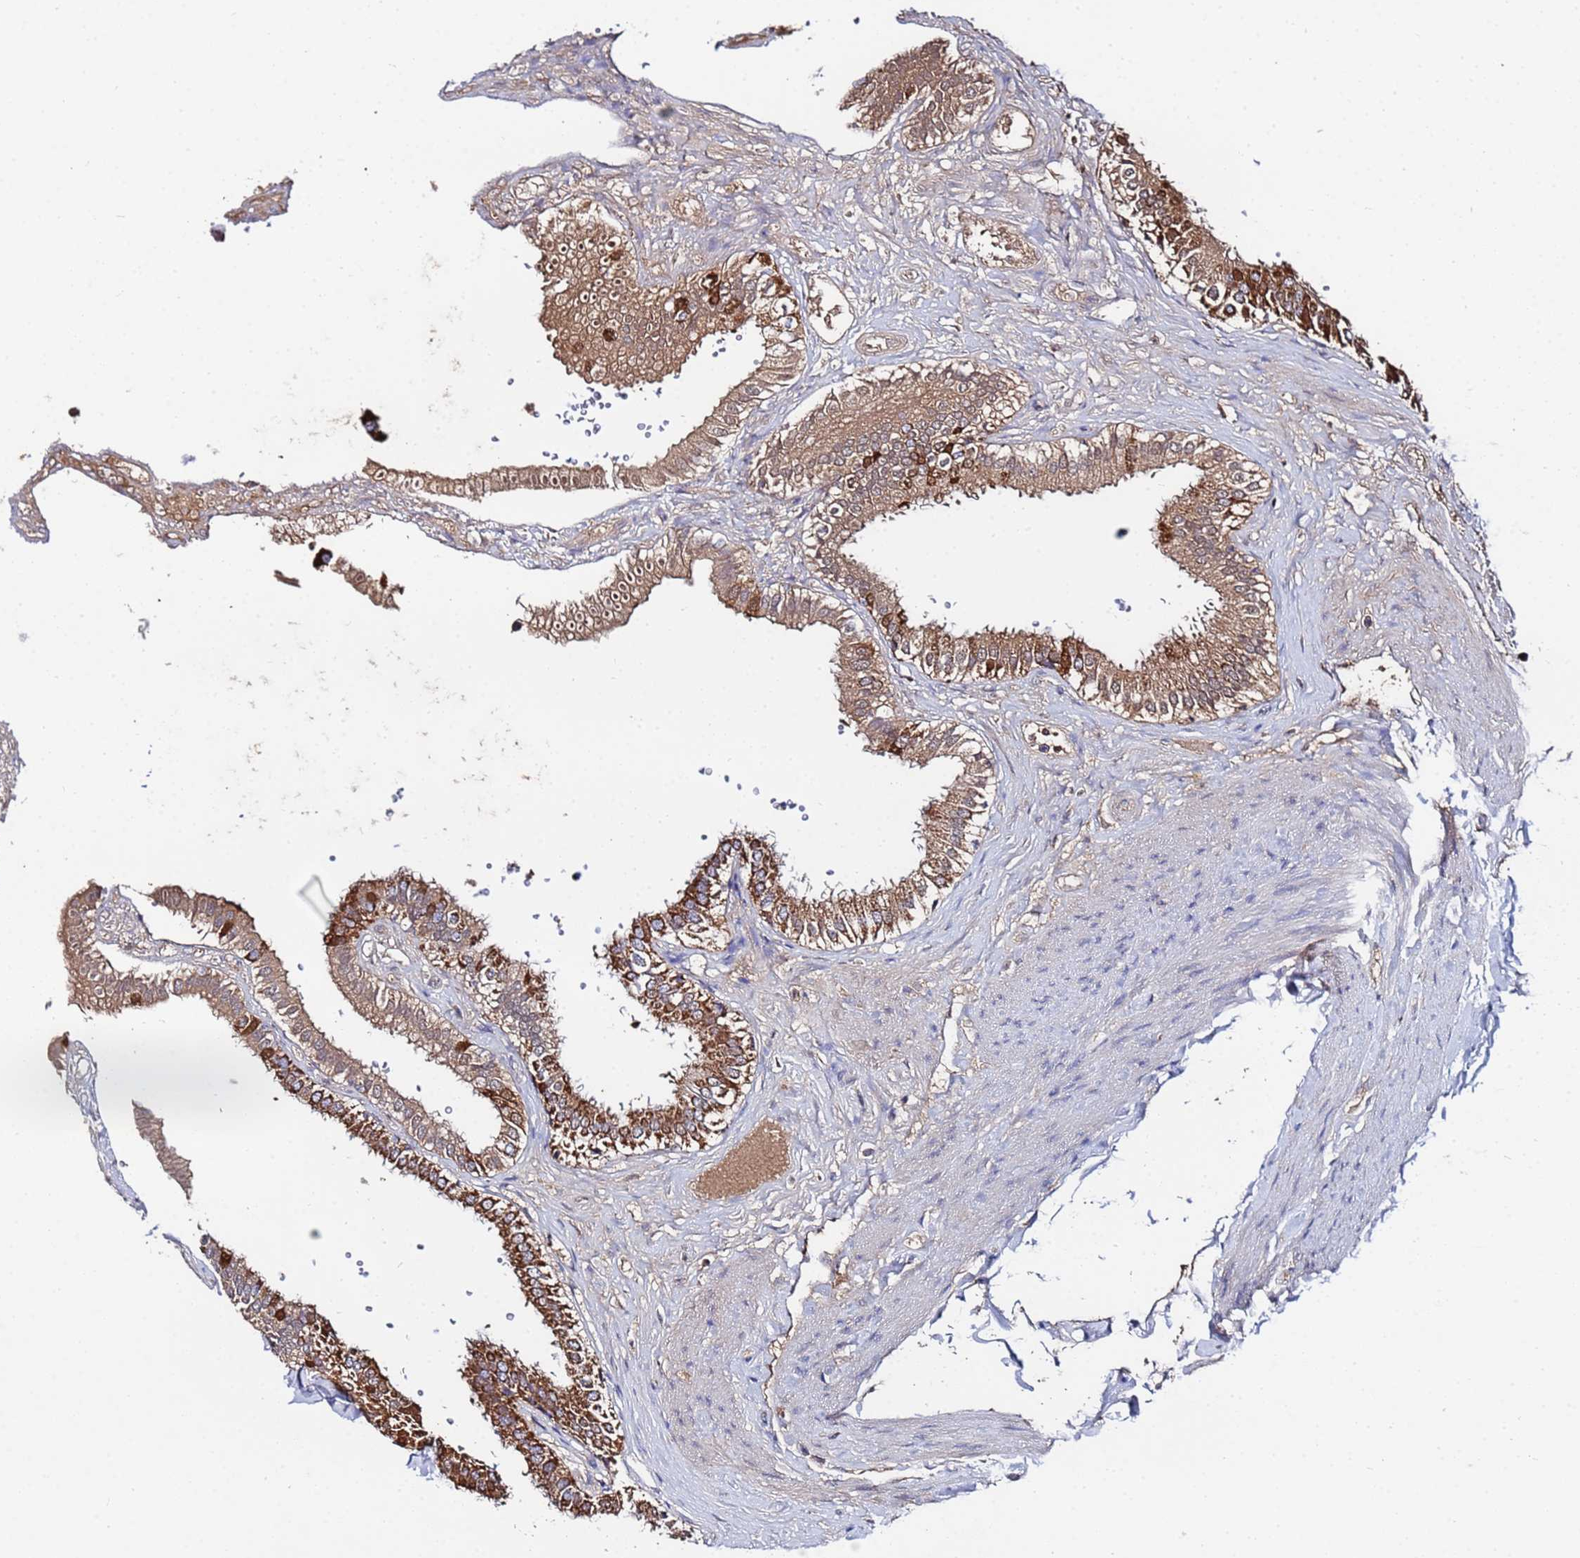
{"staining": {"intensity": "strong", "quantity": ">75%", "location": "cytoplasmic/membranous"}, "tissue": "gallbladder", "cell_type": "Glandular cells", "image_type": "normal", "snomed": [{"axis": "morphology", "description": "Normal tissue, NOS"}, {"axis": "topography", "description": "Gallbladder"}], "caption": "IHC image of normal gallbladder: gallbladder stained using immunohistochemistry (IHC) shows high levels of strong protein expression localized specifically in the cytoplasmic/membranous of glandular cells, appearing as a cytoplasmic/membranous brown color.", "gene": "GLUD1", "patient": {"sex": "female", "age": 61}}